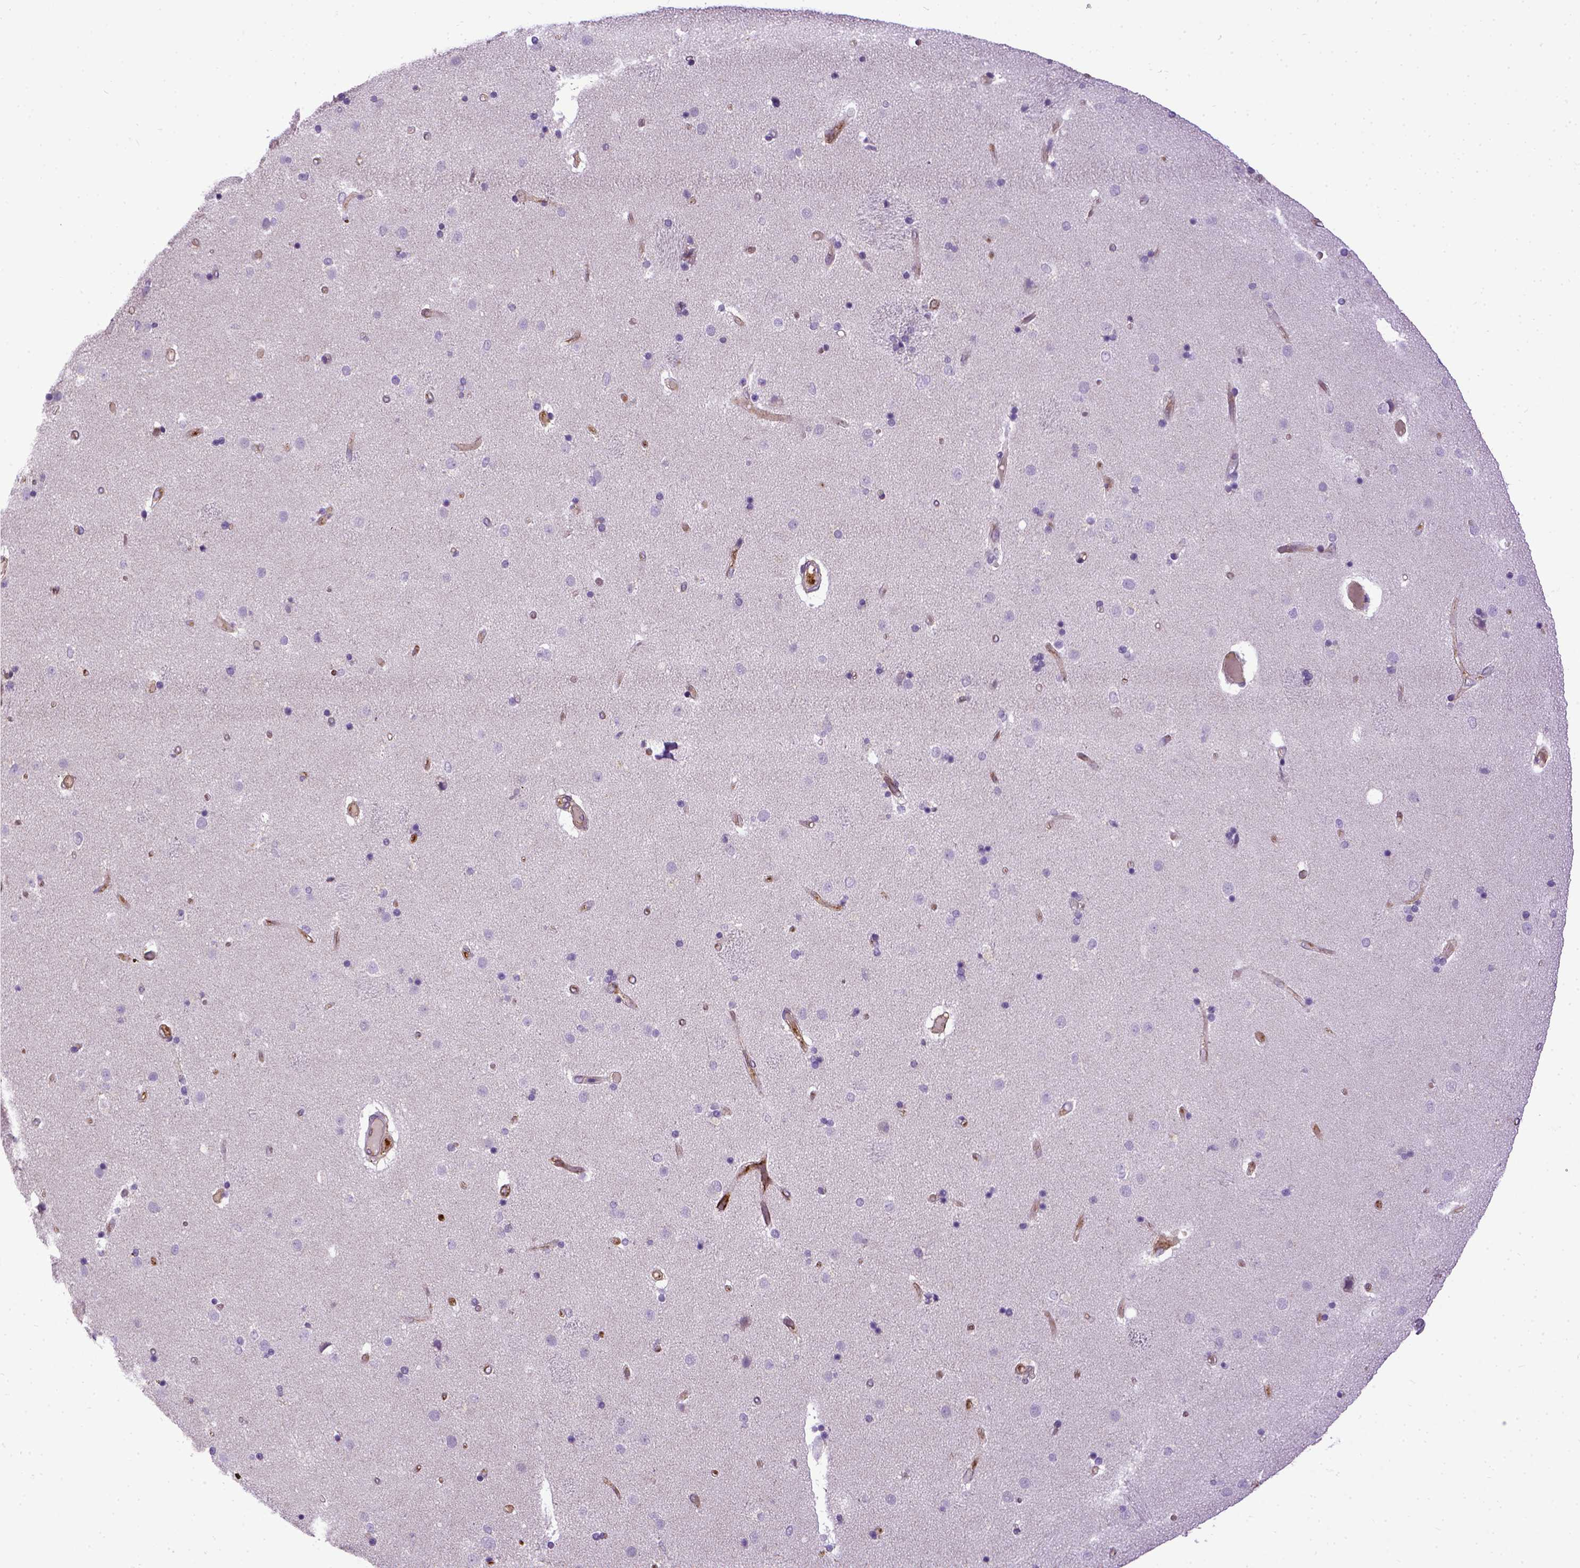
{"staining": {"intensity": "negative", "quantity": "none", "location": "none"}, "tissue": "caudate", "cell_type": "Glial cells", "image_type": "normal", "snomed": [{"axis": "morphology", "description": "Normal tissue, NOS"}, {"axis": "topography", "description": "Lateral ventricle wall"}], "caption": "Glial cells show no significant protein expression in unremarkable caudate. (Brightfield microscopy of DAB IHC at high magnification).", "gene": "ENG", "patient": {"sex": "female", "age": 71}}